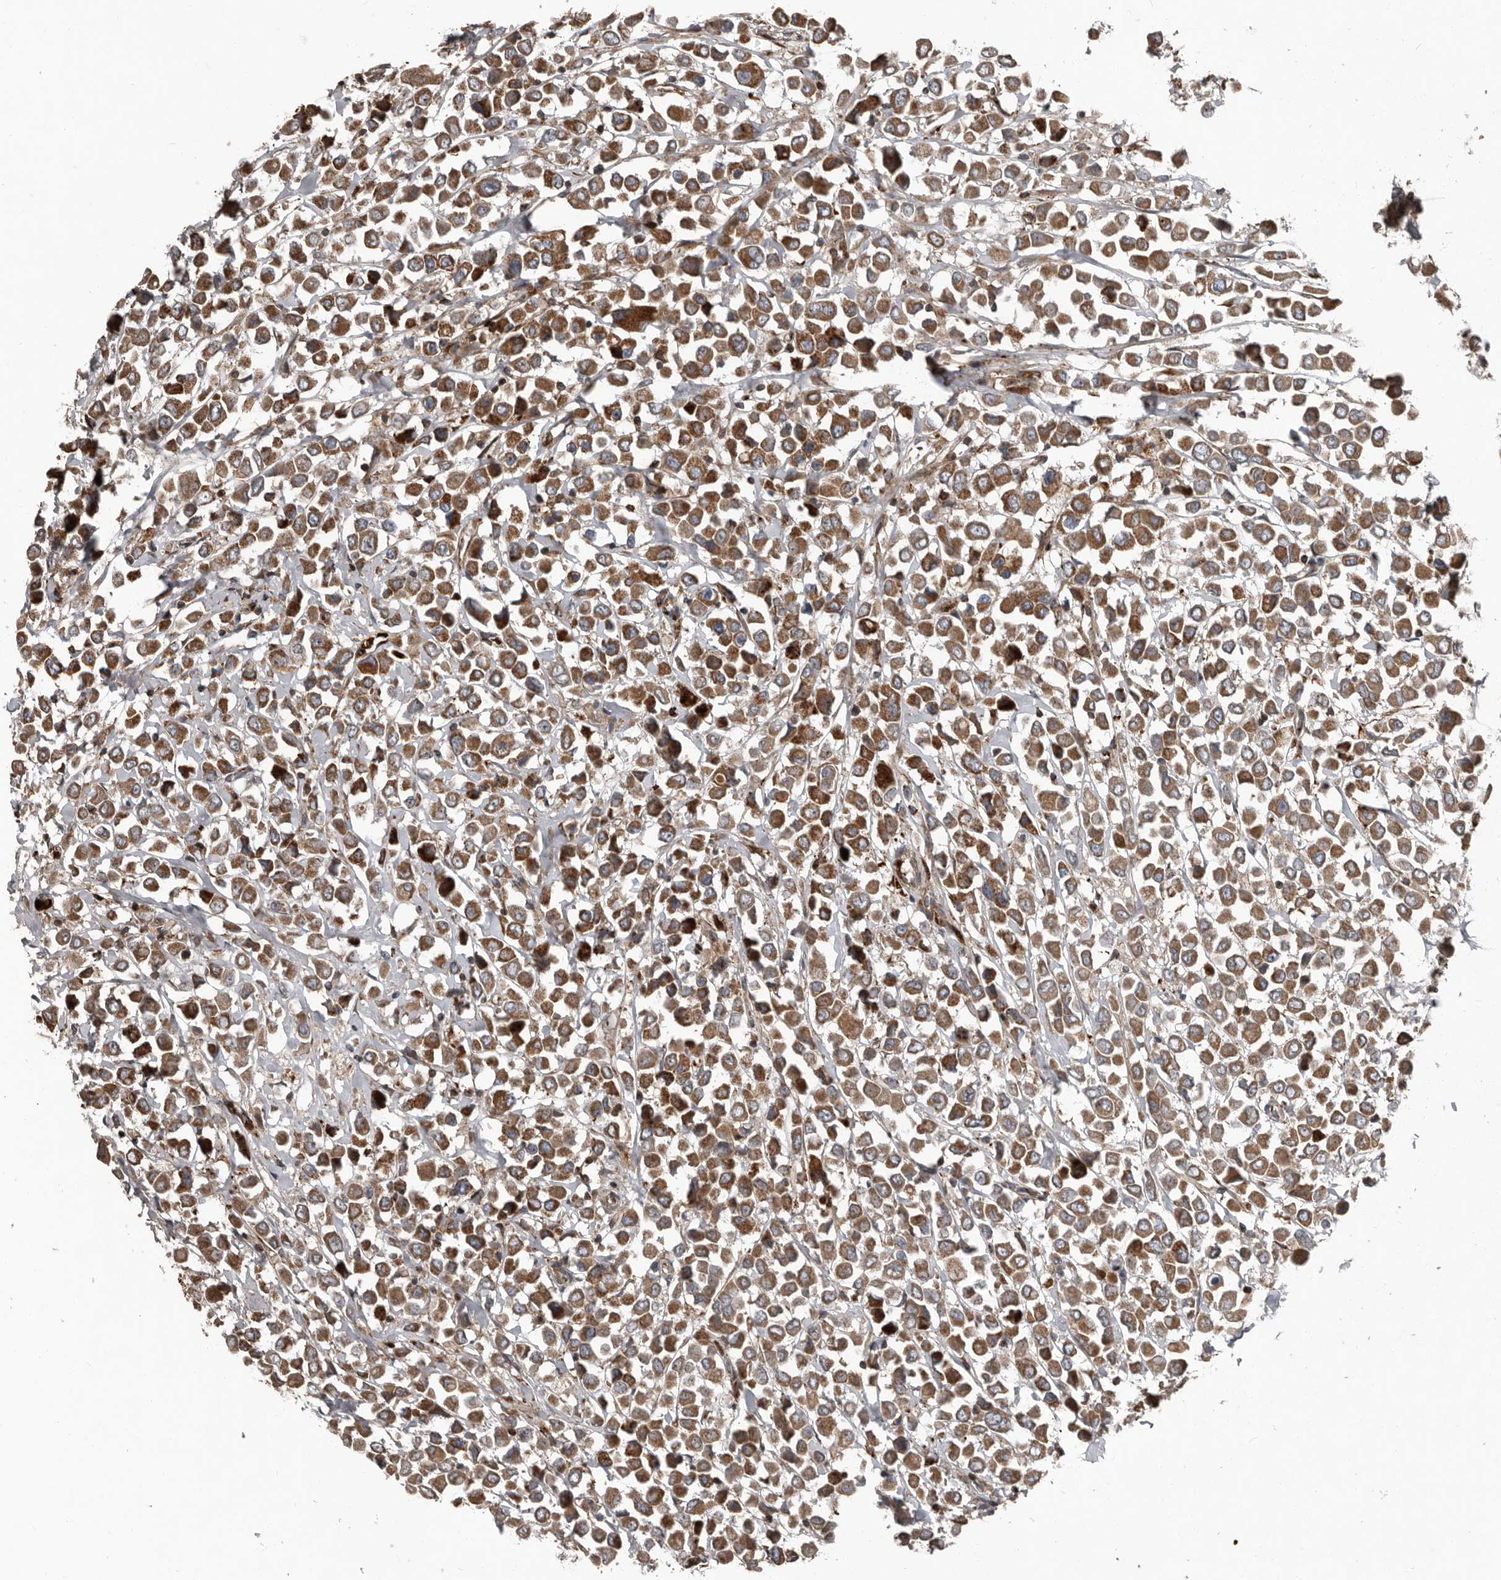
{"staining": {"intensity": "moderate", "quantity": ">75%", "location": "cytoplasmic/membranous"}, "tissue": "breast cancer", "cell_type": "Tumor cells", "image_type": "cancer", "snomed": [{"axis": "morphology", "description": "Duct carcinoma"}, {"axis": "topography", "description": "Breast"}], "caption": "A medium amount of moderate cytoplasmic/membranous expression is identified in about >75% of tumor cells in breast cancer tissue.", "gene": "FBXO31", "patient": {"sex": "female", "age": 61}}